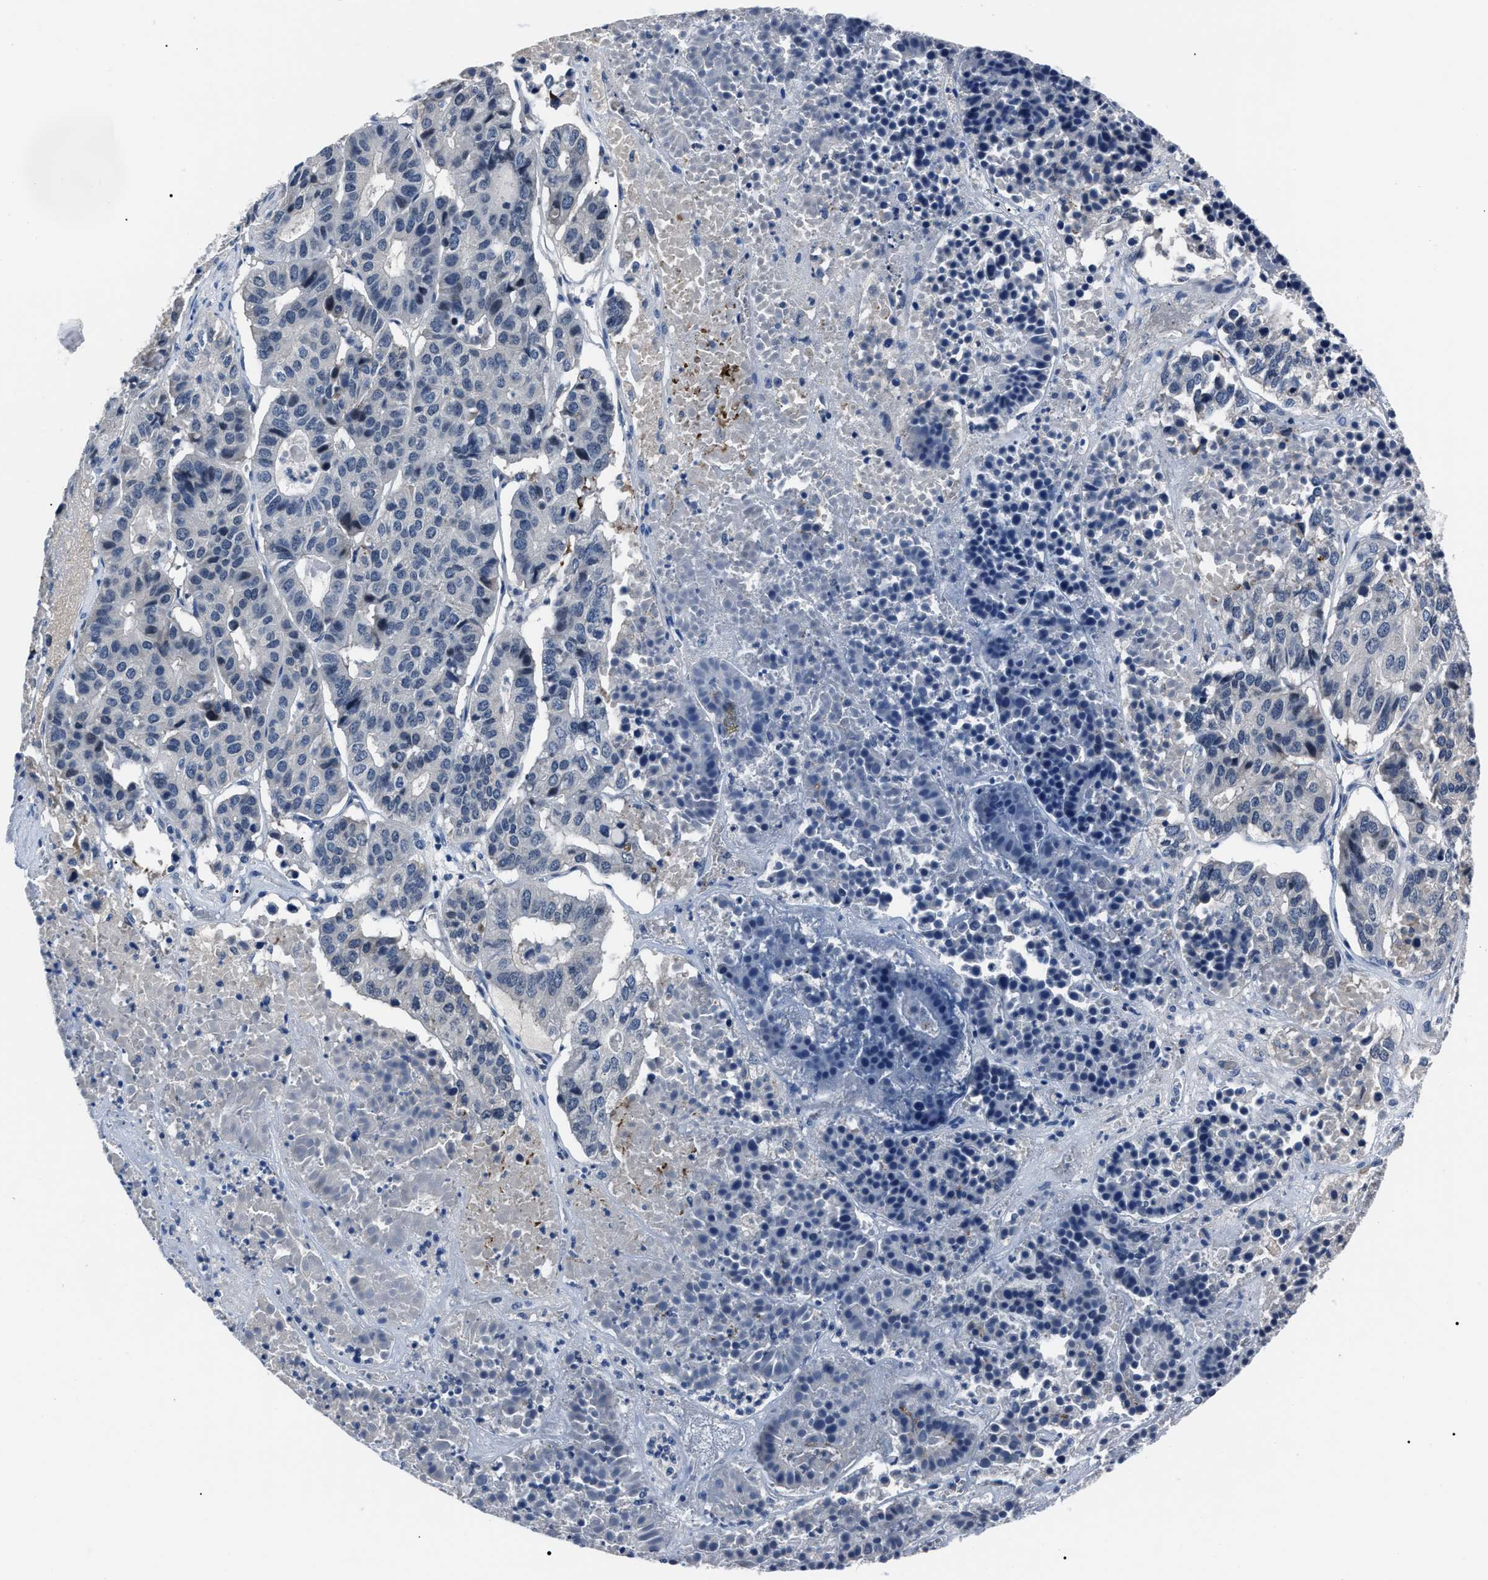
{"staining": {"intensity": "negative", "quantity": "none", "location": "none"}, "tissue": "pancreatic cancer", "cell_type": "Tumor cells", "image_type": "cancer", "snomed": [{"axis": "morphology", "description": "Adenocarcinoma, NOS"}, {"axis": "topography", "description": "Pancreas"}], "caption": "Immunohistochemistry of human pancreatic cancer (adenocarcinoma) displays no staining in tumor cells.", "gene": "LRWD1", "patient": {"sex": "male", "age": 50}}